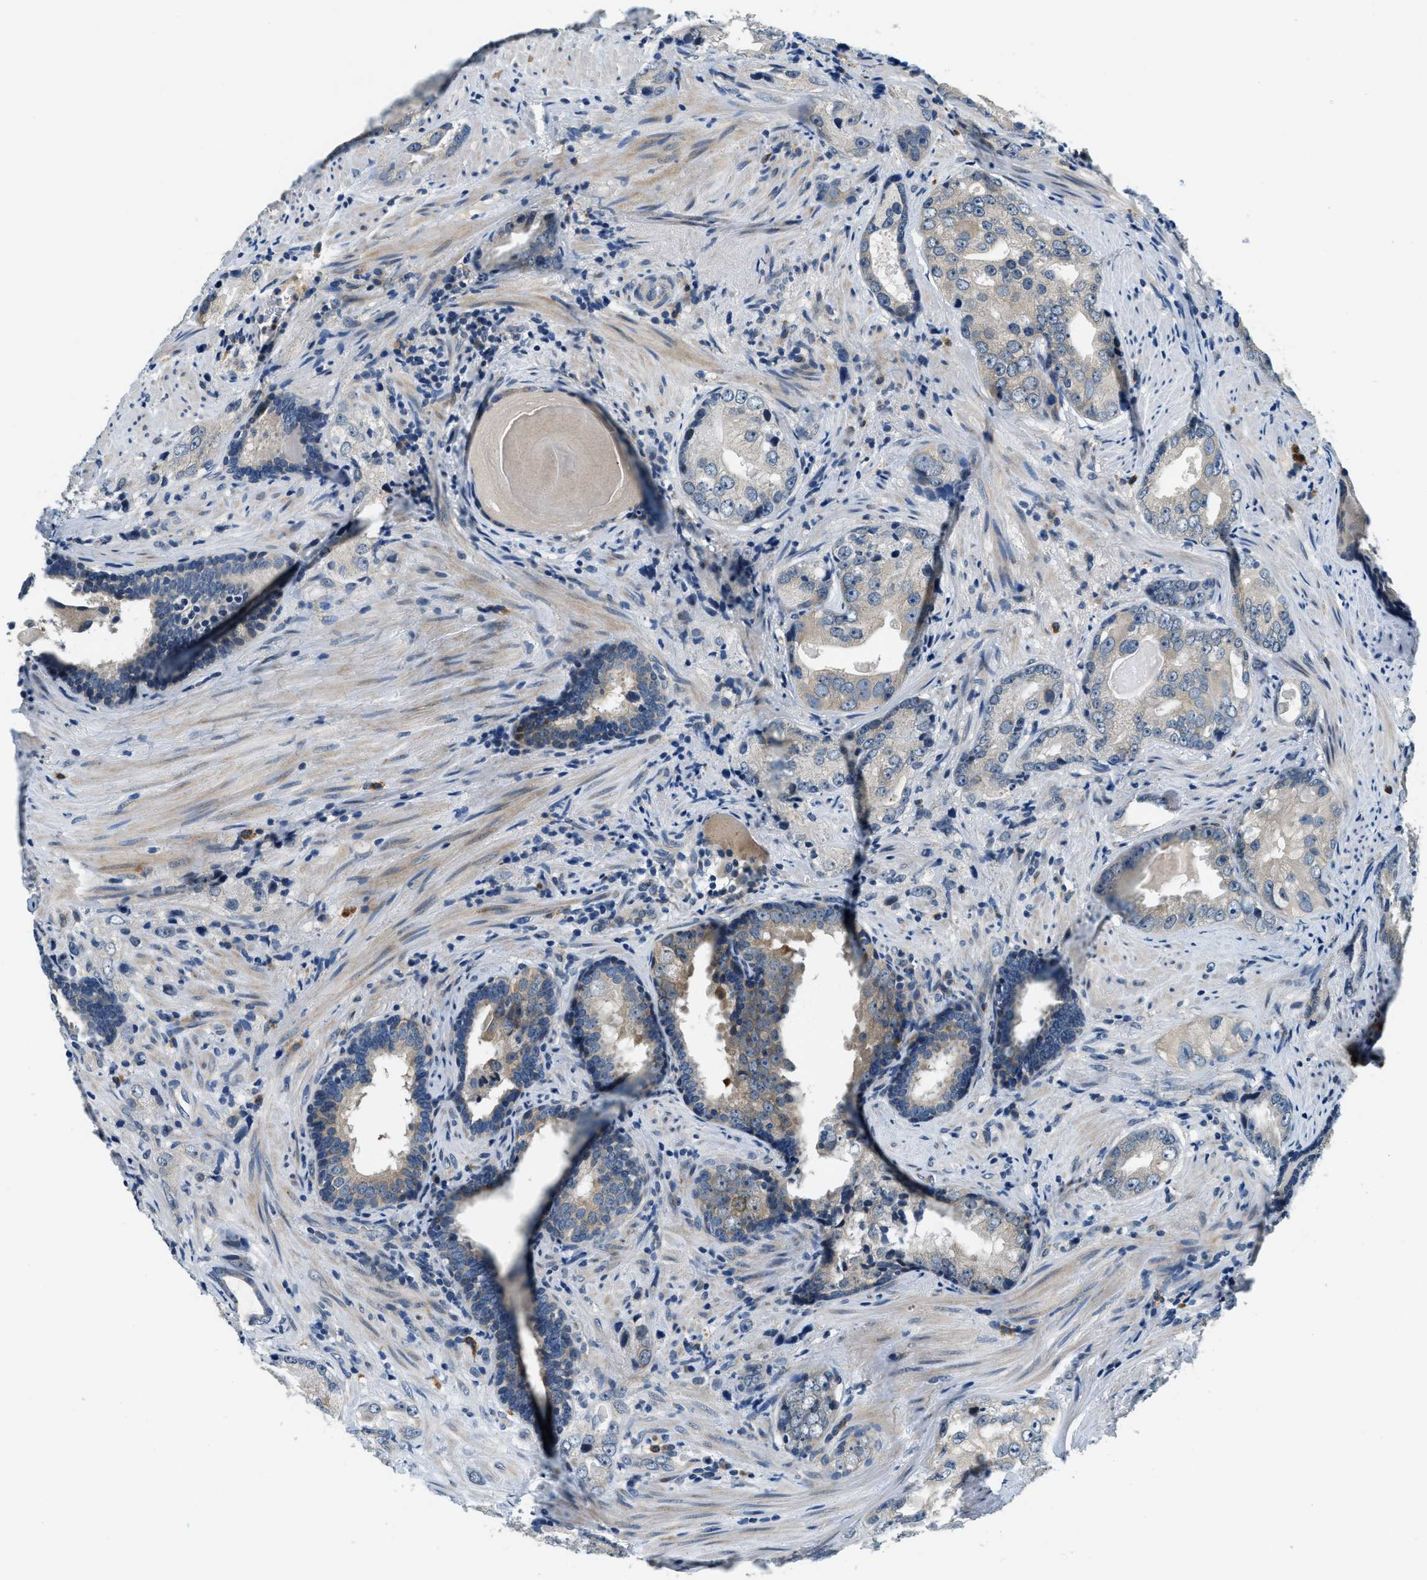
{"staining": {"intensity": "negative", "quantity": "none", "location": "none"}, "tissue": "prostate cancer", "cell_type": "Tumor cells", "image_type": "cancer", "snomed": [{"axis": "morphology", "description": "Adenocarcinoma, High grade"}, {"axis": "topography", "description": "Prostate"}], "caption": "Human prostate cancer stained for a protein using IHC reveals no staining in tumor cells.", "gene": "YAE1", "patient": {"sex": "male", "age": 66}}